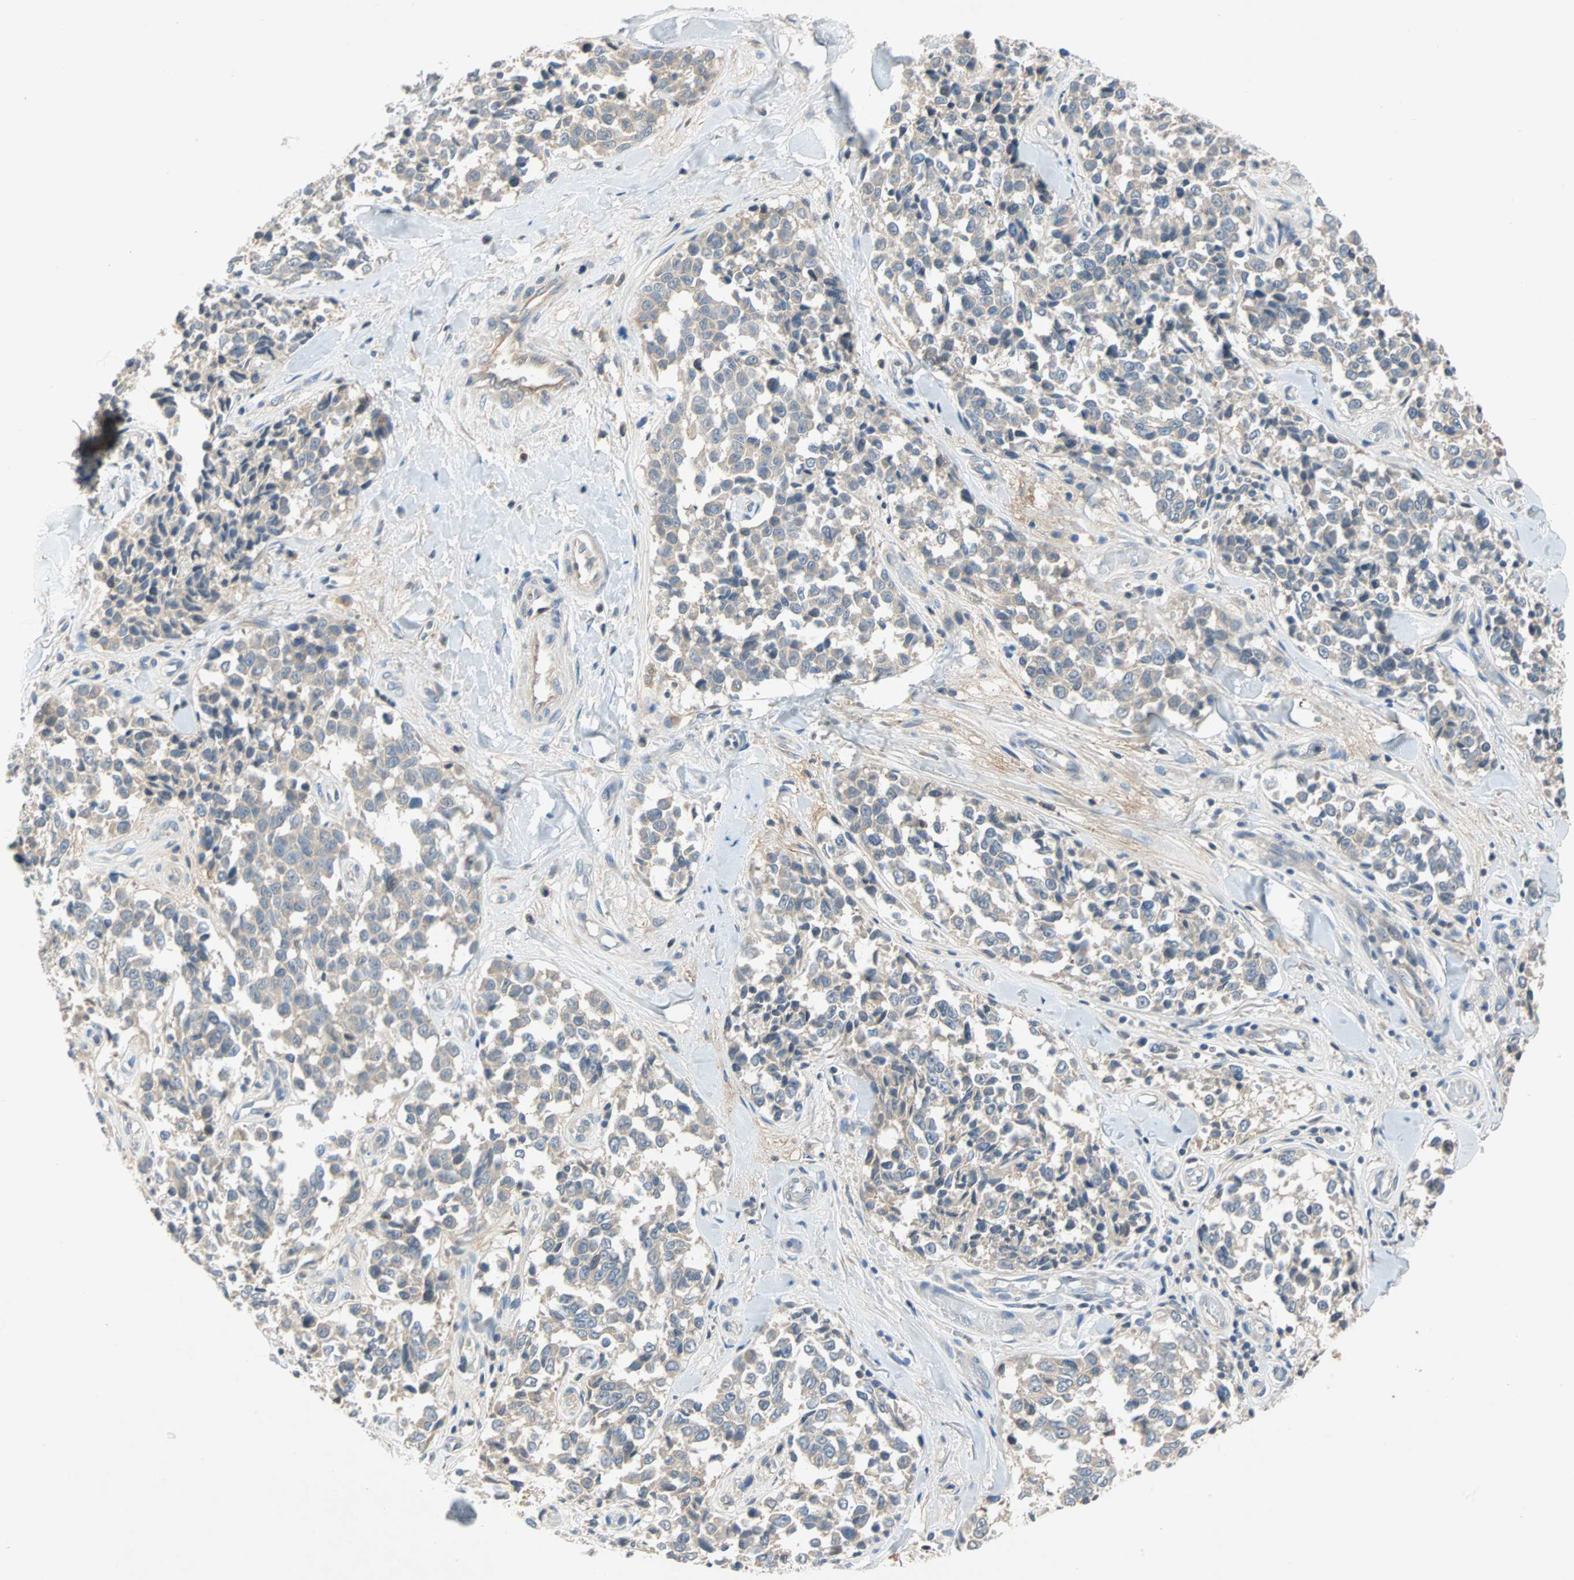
{"staining": {"intensity": "negative", "quantity": "none", "location": "none"}, "tissue": "melanoma", "cell_type": "Tumor cells", "image_type": "cancer", "snomed": [{"axis": "morphology", "description": "Malignant melanoma, NOS"}, {"axis": "topography", "description": "Skin"}], "caption": "This histopathology image is of melanoma stained with immunohistochemistry to label a protein in brown with the nuclei are counter-stained blue. There is no staining in tumor cells.", "gene": "MAP4K1", "patient": {"sex": "female", "age": 64}}